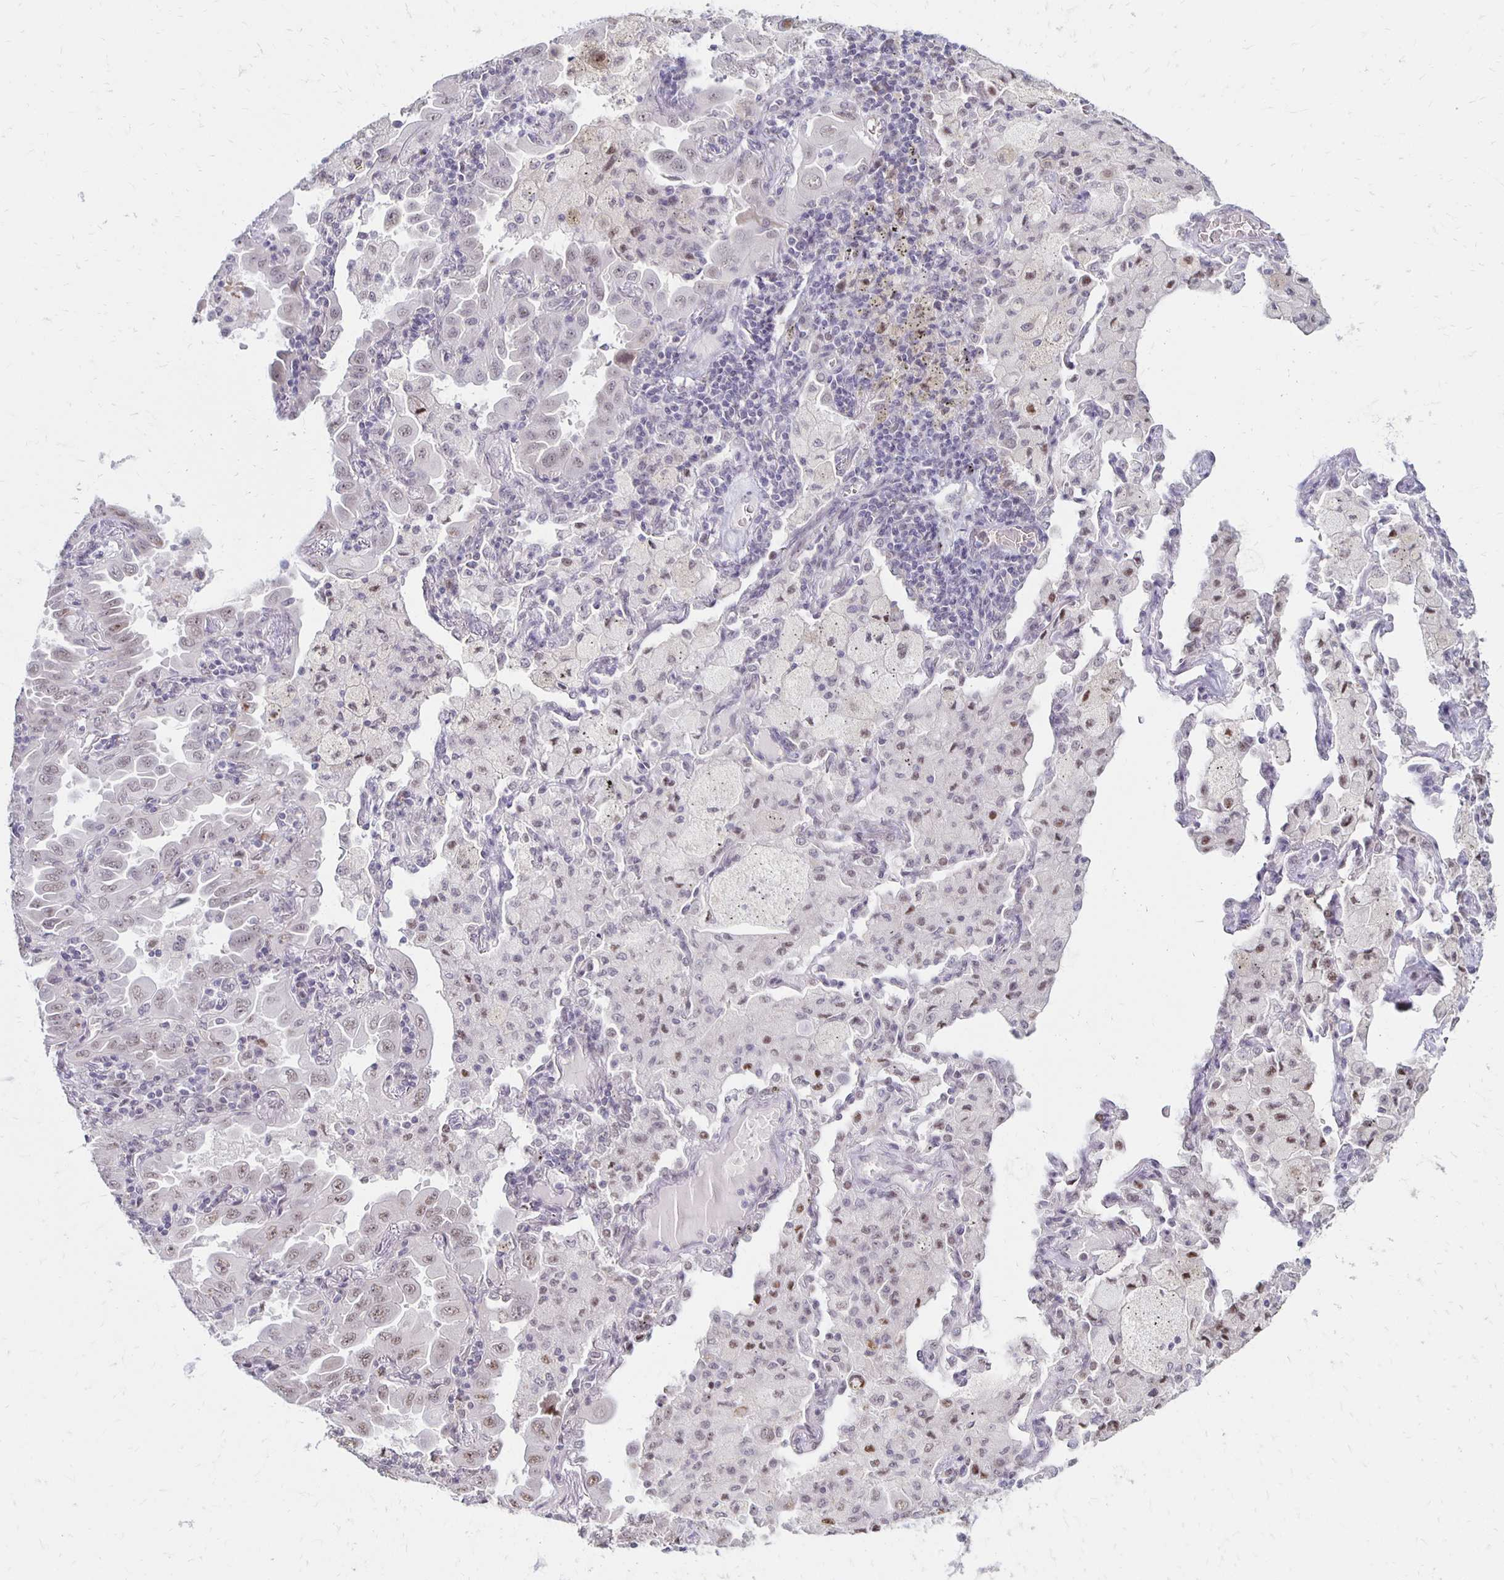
{"staining": {"intensity": "weak", "quantity": "25%-75%", "location": "nuclear"}, "tissue": "lung cancer", "cell_type": "Tumor cells", "image_type": "cancer", "snomed": [{"axis": "morphology", "description": "Adenocarcinoma, NOS"}, {"axis": "topography", "description": "Lung"}], "caption": "Tumor cells display weak nuclear staining in about 25%-75% of cells in lung cancer.", "gene": "DAGLA", "patient": {"sex": "male", "age": 64}}